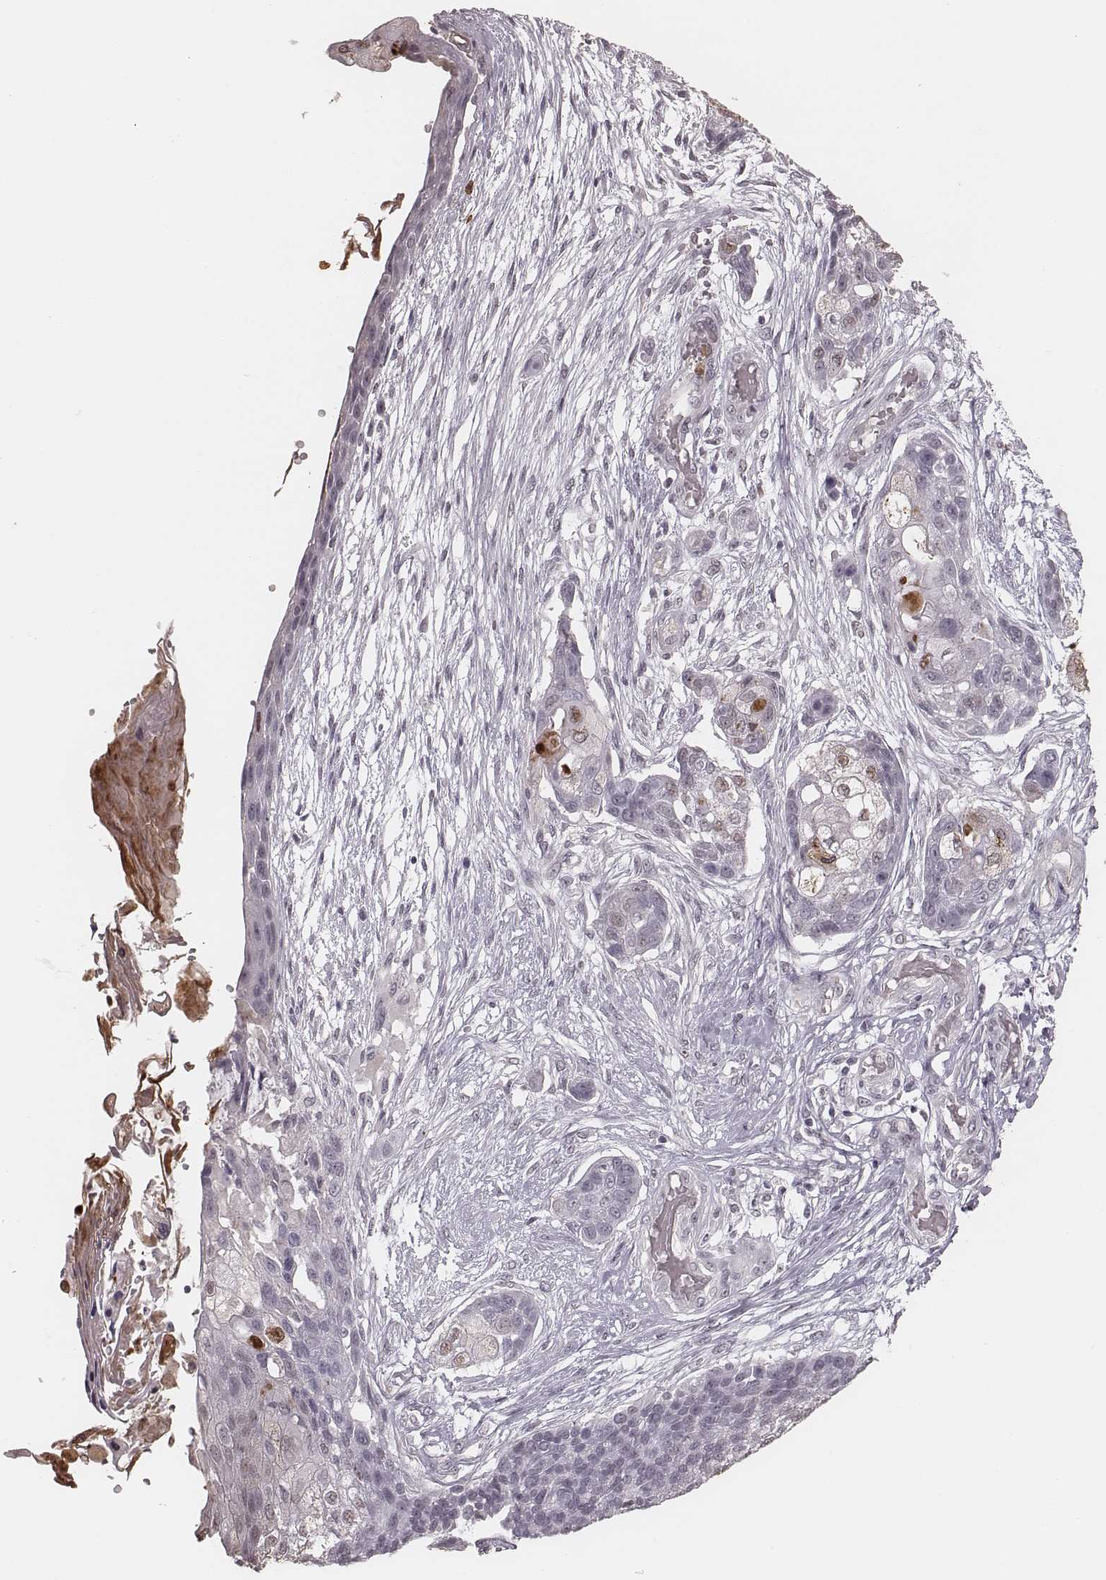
{"staining": {"intensity": "negative", "quantity": "none", "location": "none"}, "tissue": "lung cancer", "cell_type": "Tumor cells", "image_type": "cancer", "snomed": [{"axis": "morphology", "description": "Squamous cell carcinoma, NOS"}, {"axis": "topography", "description": "Lung"}], "caption": "Tumor cells are negative for protein expression in human lung cancer. (Brightfield microscopy of DAB (3,3'-diaminobenzidine) immunohistochemistry (IHC) at high magnification).", "gene": "KITLG", "patient": {"sex": "male", "age": 69}}